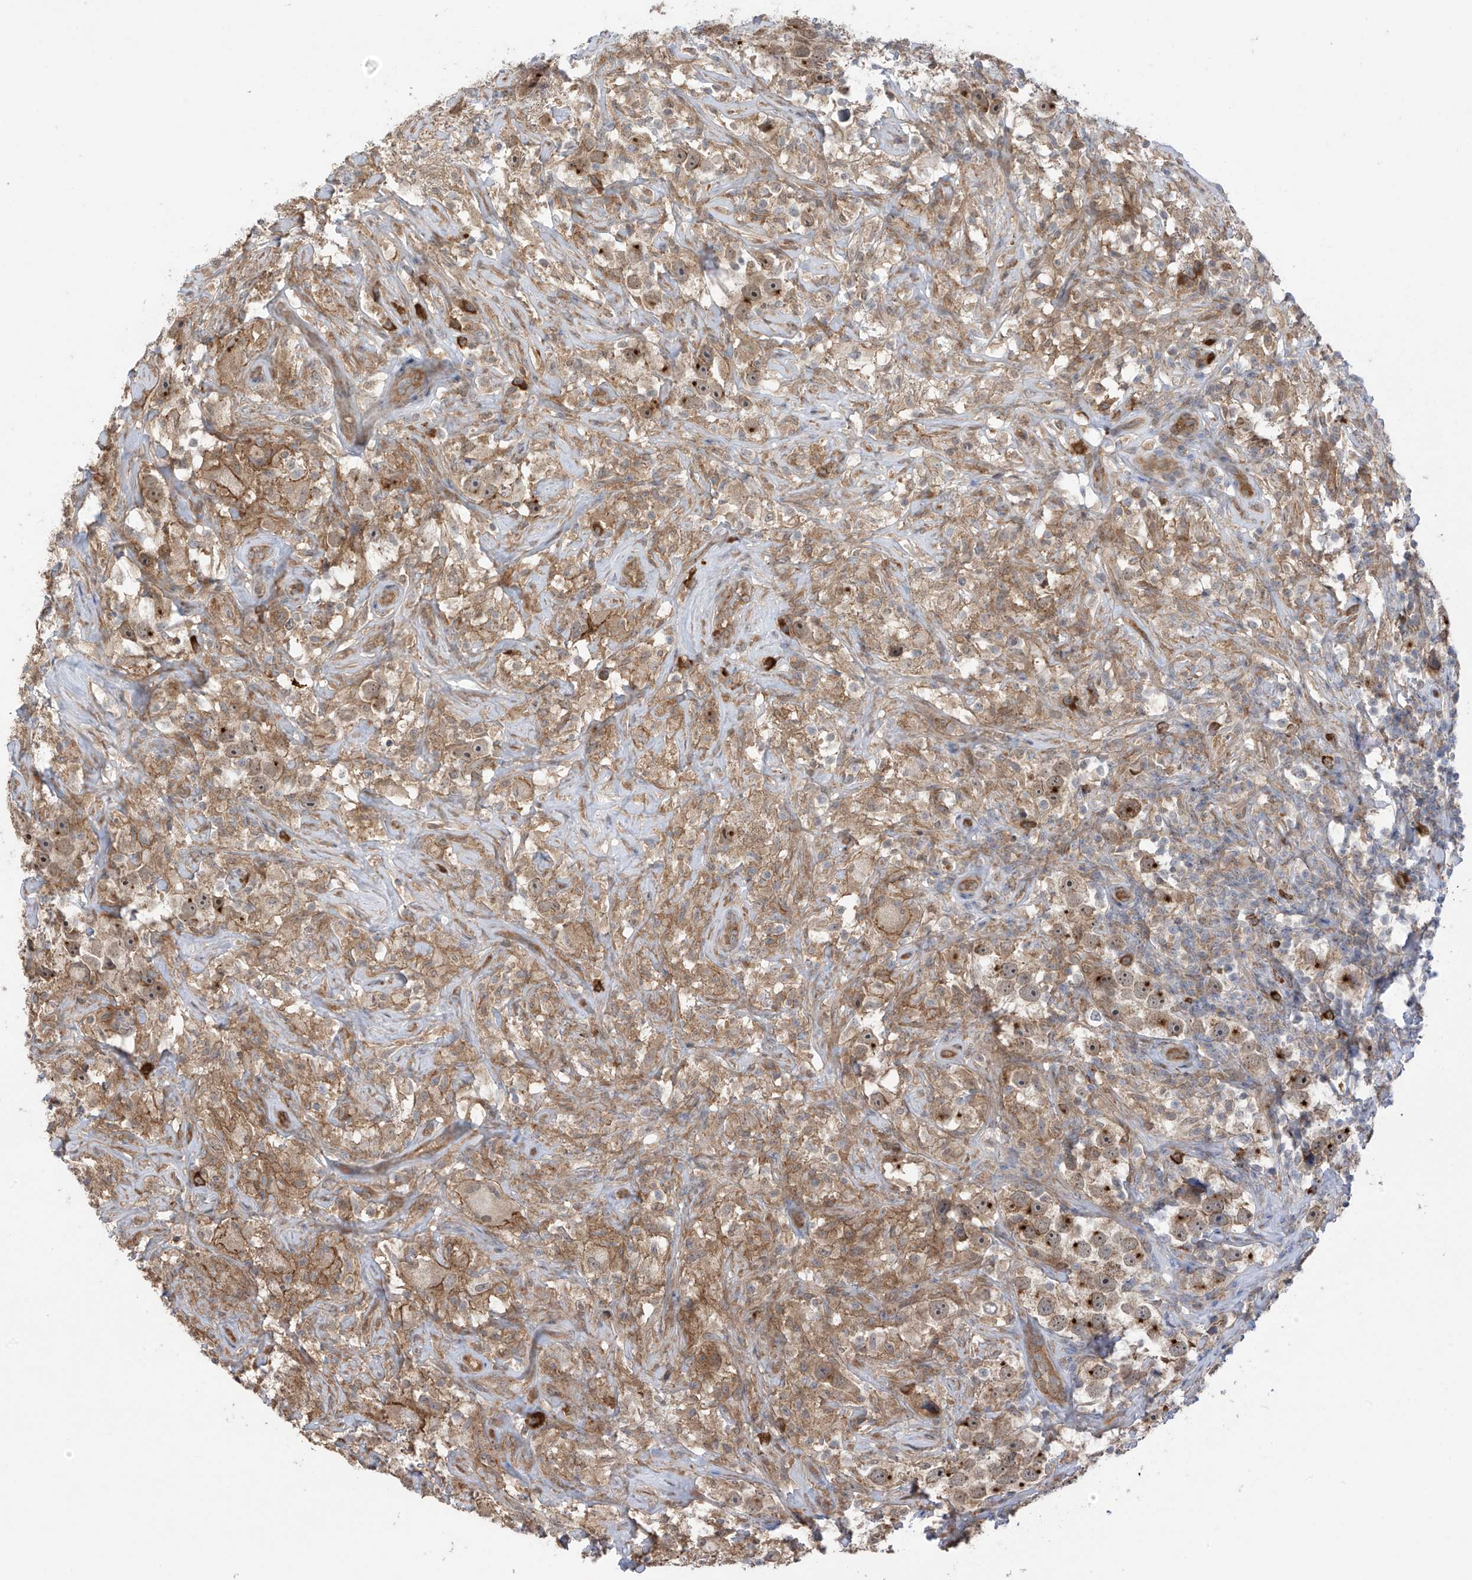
{"staining": {"intensity": "moderate", "quantity": ">75%", "location": "cytoplasmic/membranous,nuclear"}, "tissue": "testis cancer", "cell_type": "Tumor cells", "image_type": "cancer", "snomed": [{"axis": "morphology", "description": "Seminoma, NOS"}, {"axis": "topography", "description": "Testis"}], "caption": "Human testis seminoma stained with a protein marker demonstrates moderate staining in tumor cells.", "gene": "KIAA1522", "patient": {"sex": "male", "age": 49}}